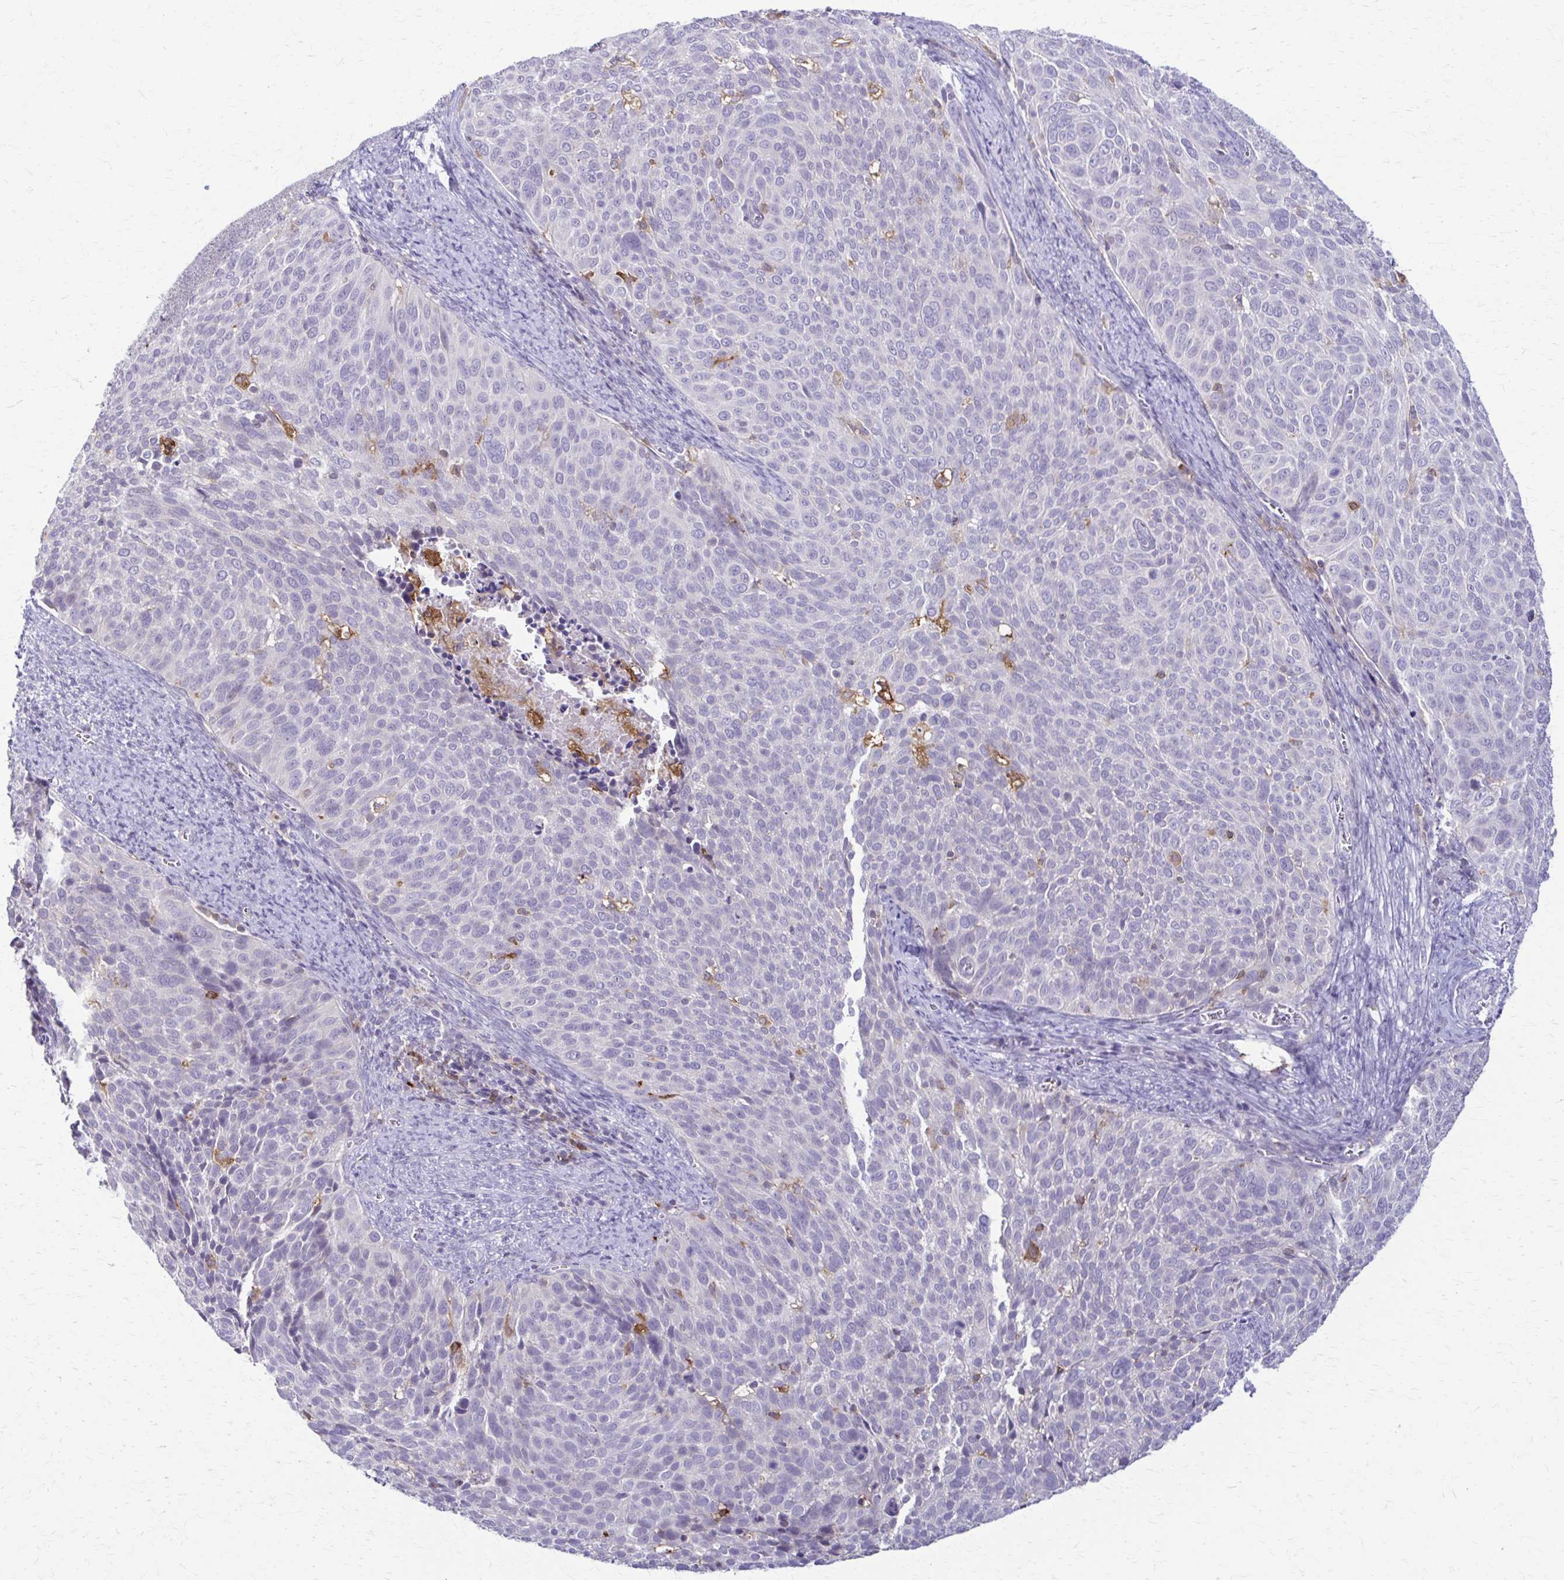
{"staining": {"intensity": "negative", "quantity": "none", "location": "none"}, "tissue": "cervical cancer", "cell_type": "Tumor cells", "image_type": "cancer", "snomed": [{"axis": "morphology", "description": "Squamous cell carcinoma, NOS"}, {"axis": "topography", "description": "Cervix"}], "caption": "This image is of cervical squamous cell carcinoma stained with immunohistochemistry to label a protein in brown with the nuclei are counter-stained blue. There is no positivity in tumor cells.", "gene": "PIK3AP1", "patient": {"sex": "female", "age": 39}}